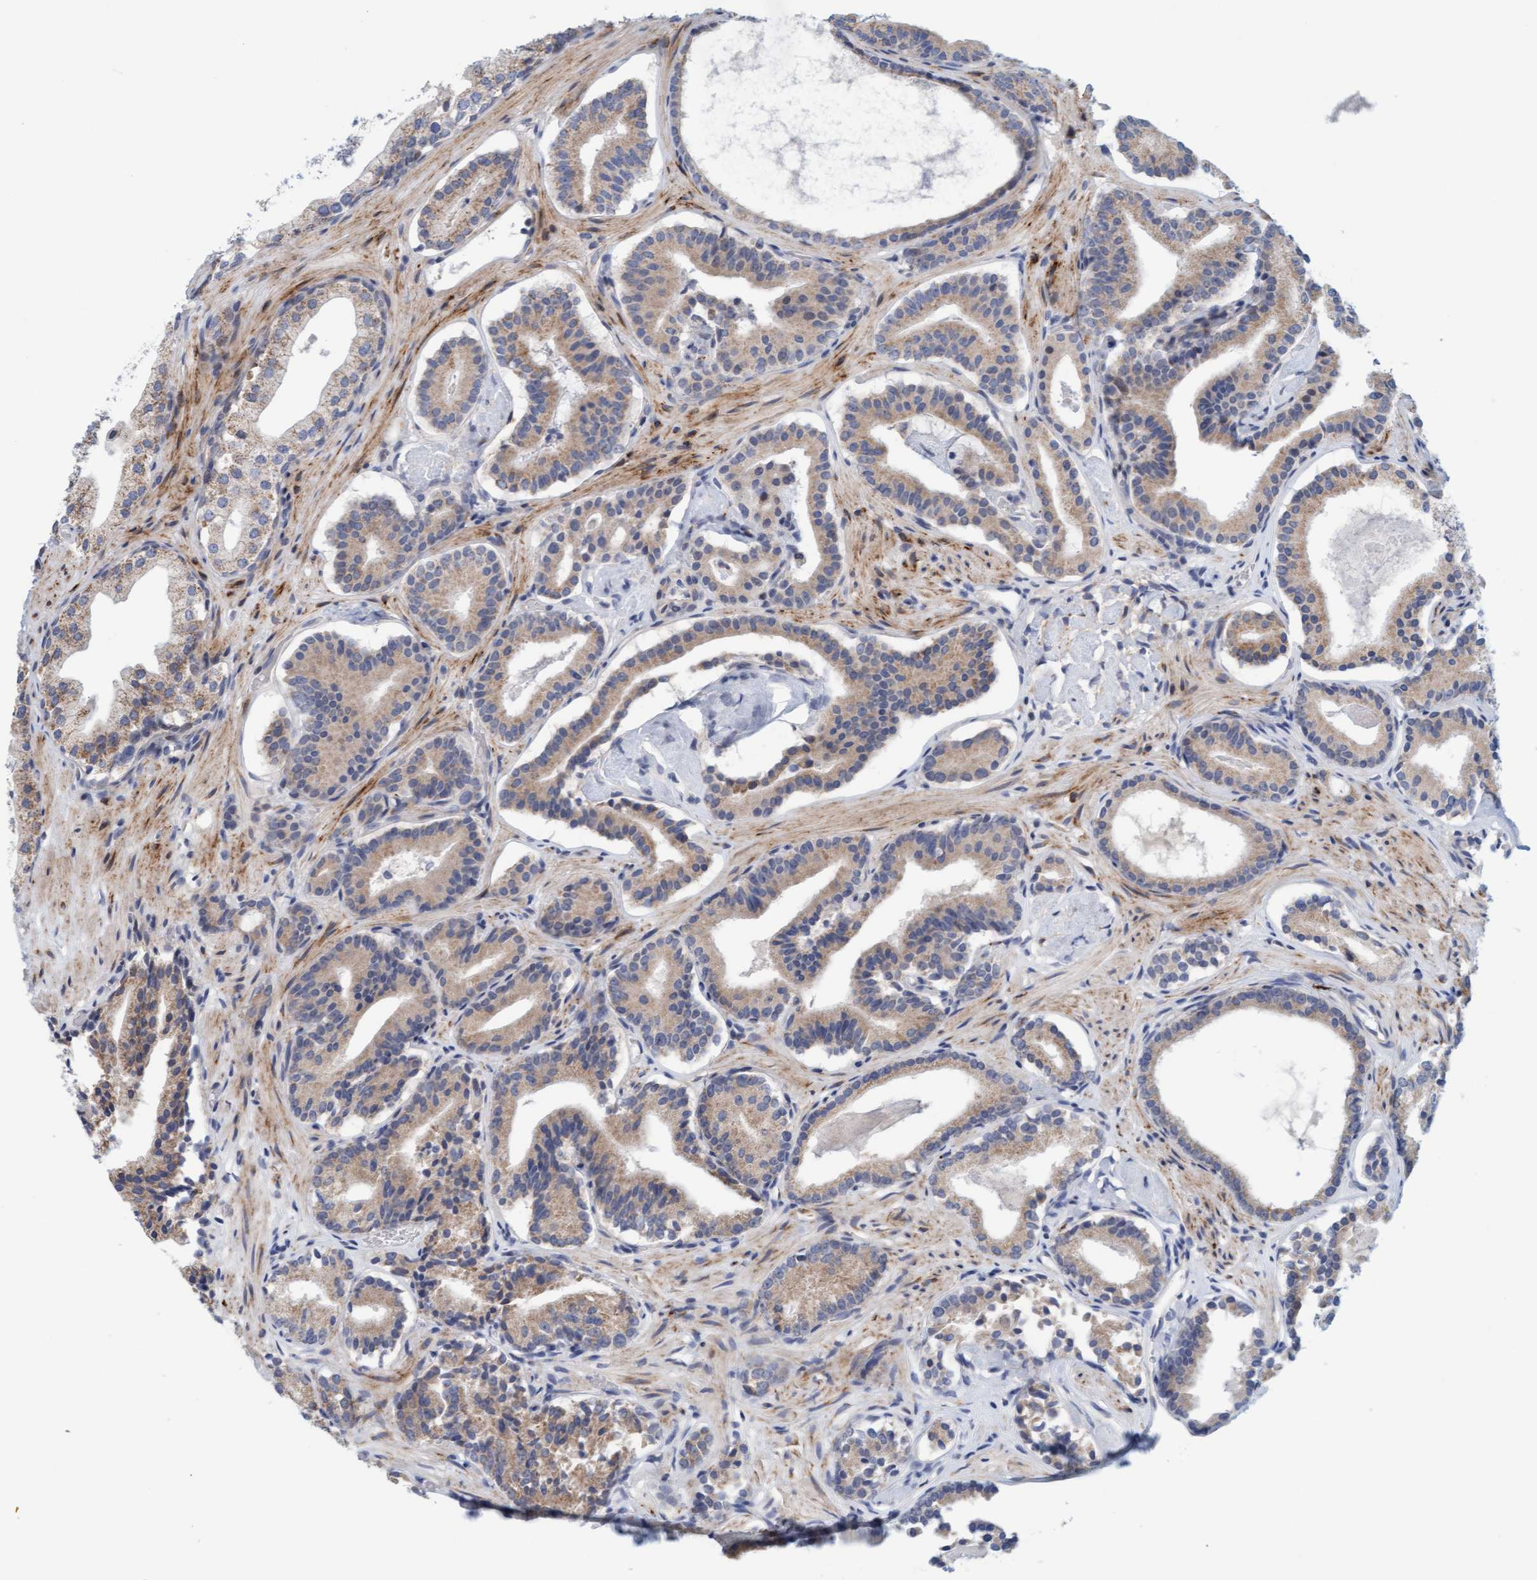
{"staining": {"intensity": "weak", "quantity": ">75%", "location": "cytoplasmic/membranous"}, "tissue": "prostate cancer", "cell_type": "Tumor cells", "image_type": "cancer", "snomed": [{"axis": "morphology", "description": "Adenocarcinoma, Low grade"}, {"axis": "topography", "description": "Prostate"}], "caption": "Immunohistochemical staining of human prostate cancer (low-grade adenocarcinoma) shows low levels of weak cytoplasmic/membranous protein positivity in approximately >75% of tumor cells.", "gene": "ZC3H3", "patient": {"sex": "male", "age": 51}}